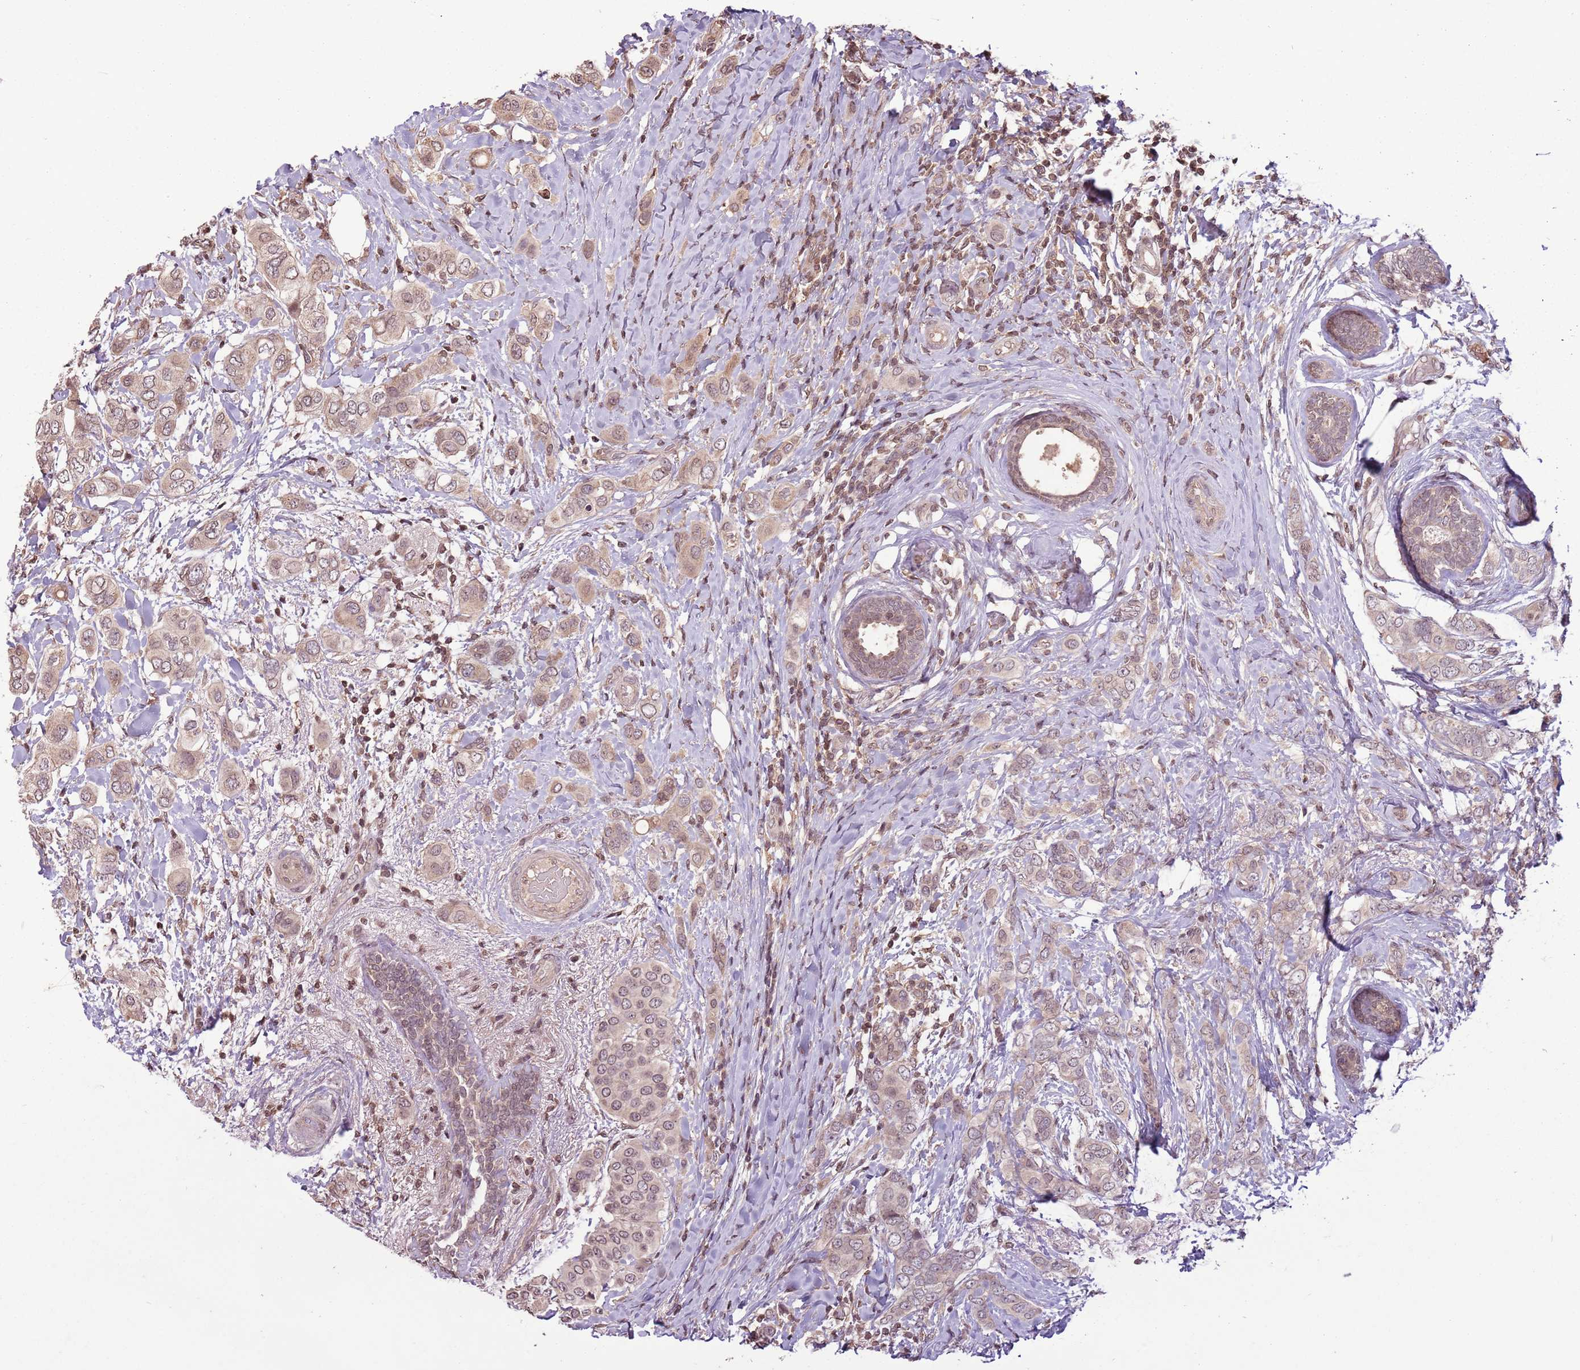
{"staining": {"intensity": "weak", "quantity": ">75%", "location": "cytoplasmic/membranous,nuclear"}, "tissue": "breast cancer", "cell_type": "Tumor cells", "image_type": "cancer", "snomed": [{"axis": "morphology", "description": "Lobular carcinoma"}, {"axis": "topography", "description": "Breast"}], "caption": "Immunohistochemical staining of breast cancer (lobular carcinoma) shows weak cytoplasmic/membranous and nuclear protein positivity in about >75% of tumor cells.", "gene": "CAPN9", "patient": {"sex": "female", "age": 51}}